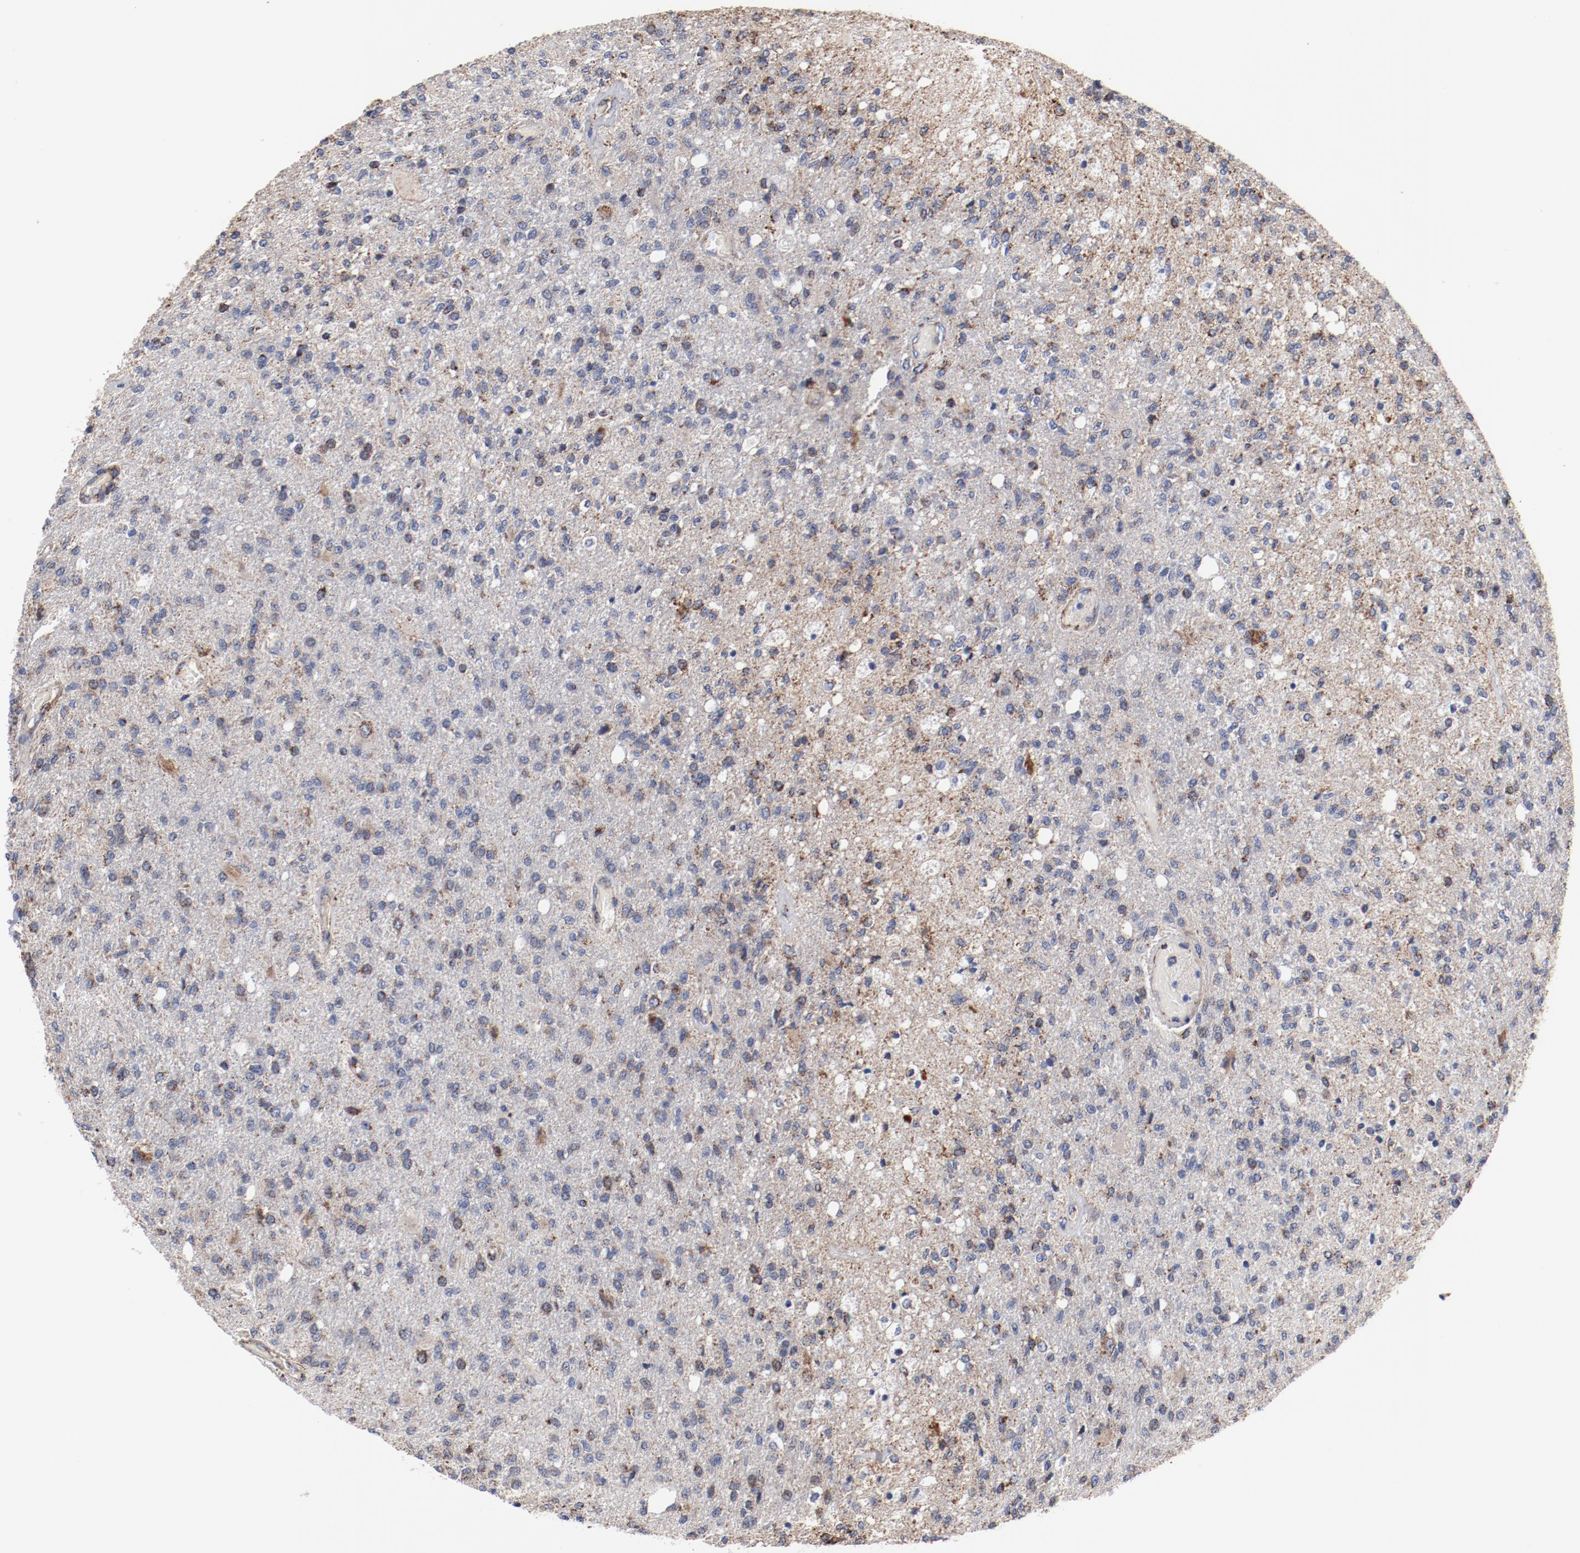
{"staining": {"intensity": "strong", "quantity": "<25%", "location": "cytoplasmic/membranous"}, "tissue": "glioma", "cell_type": "Tumor cells", "image_type": "cancer", "snomed": [{"axis": "morphology", "description": "Normal tissue, NOS"}, {"axis": "morphology", "description": "Glioma, malignant, High grade"}, {"axis": "topography", "description": "Cerebral cortex"}], "caption": "Brown immunohistochemical staining in human malignant high-grade glioma reveals strong cytoplasmic/membranous expression in approximately <25% of tumor cells. The staining is performed using DAB brown chromogen to label protein expression. The nuclei are counter-stained blue using hematoxylin.", "gene": "NDUFV2", "patient": {"sex": "male", "age": 77}}